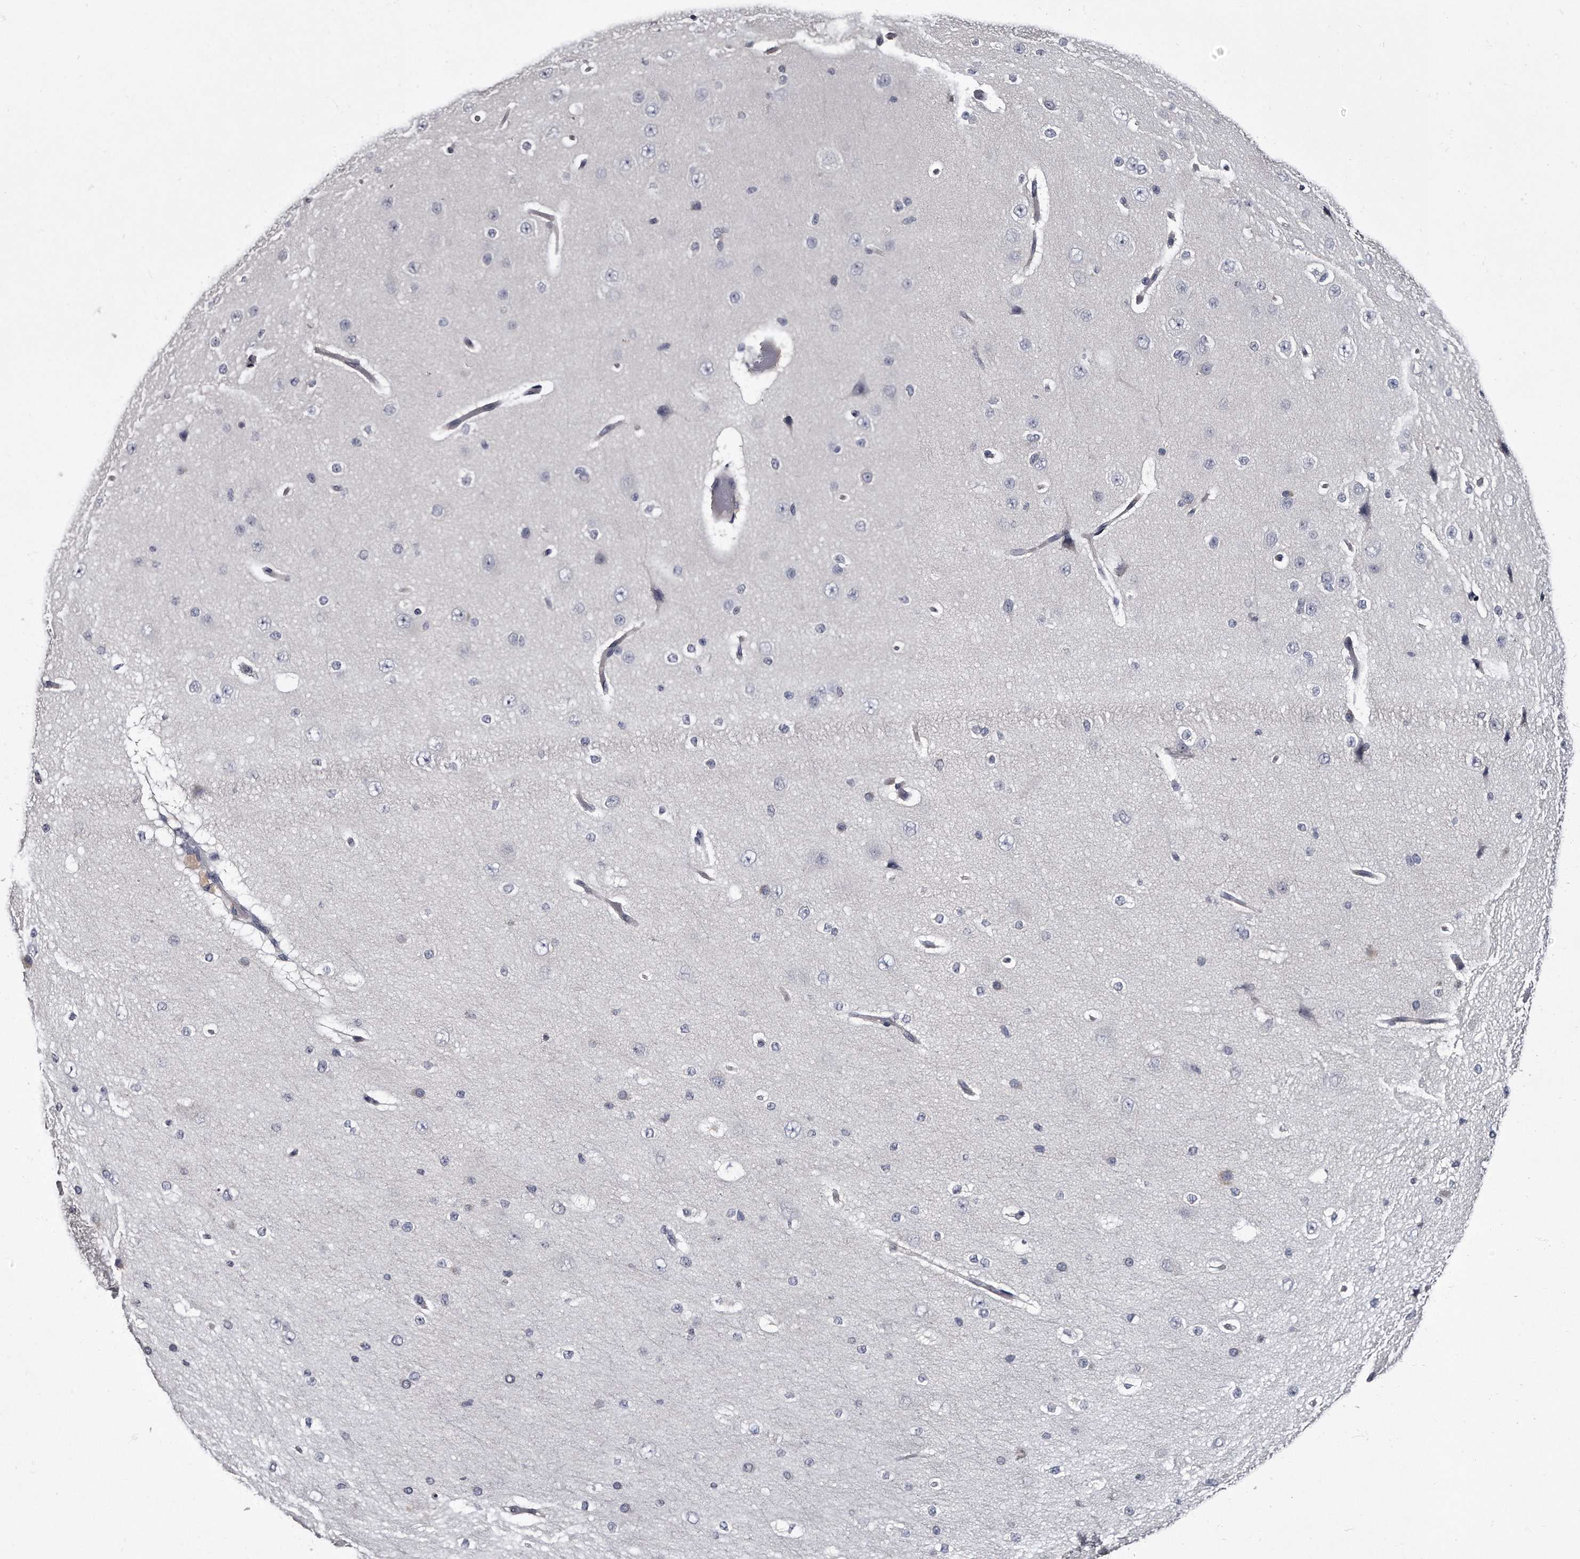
{"staining": {"intensity": "negative", "quantity": "none", "location": "none"}, "tissue": "cerebral cortex", "cell_type": "Endothelial cells", "image_type": "normal", "snomed": [{"axis": "morphology", "description": "Normal tissue, NOS"}, {"axis": "morphology", "description": "Developmental malformation"}, {"axis": "topography", "description": "Cerebral cortex"}], "caption": "There is no significant positivity in endothelial cells of cerebral cortex. (DAB immunohistochemistry visualized using brightfield microscopy, high magnification).", "gene": "GAPVD1", "patient": {"sex": "female", "age": 30}}